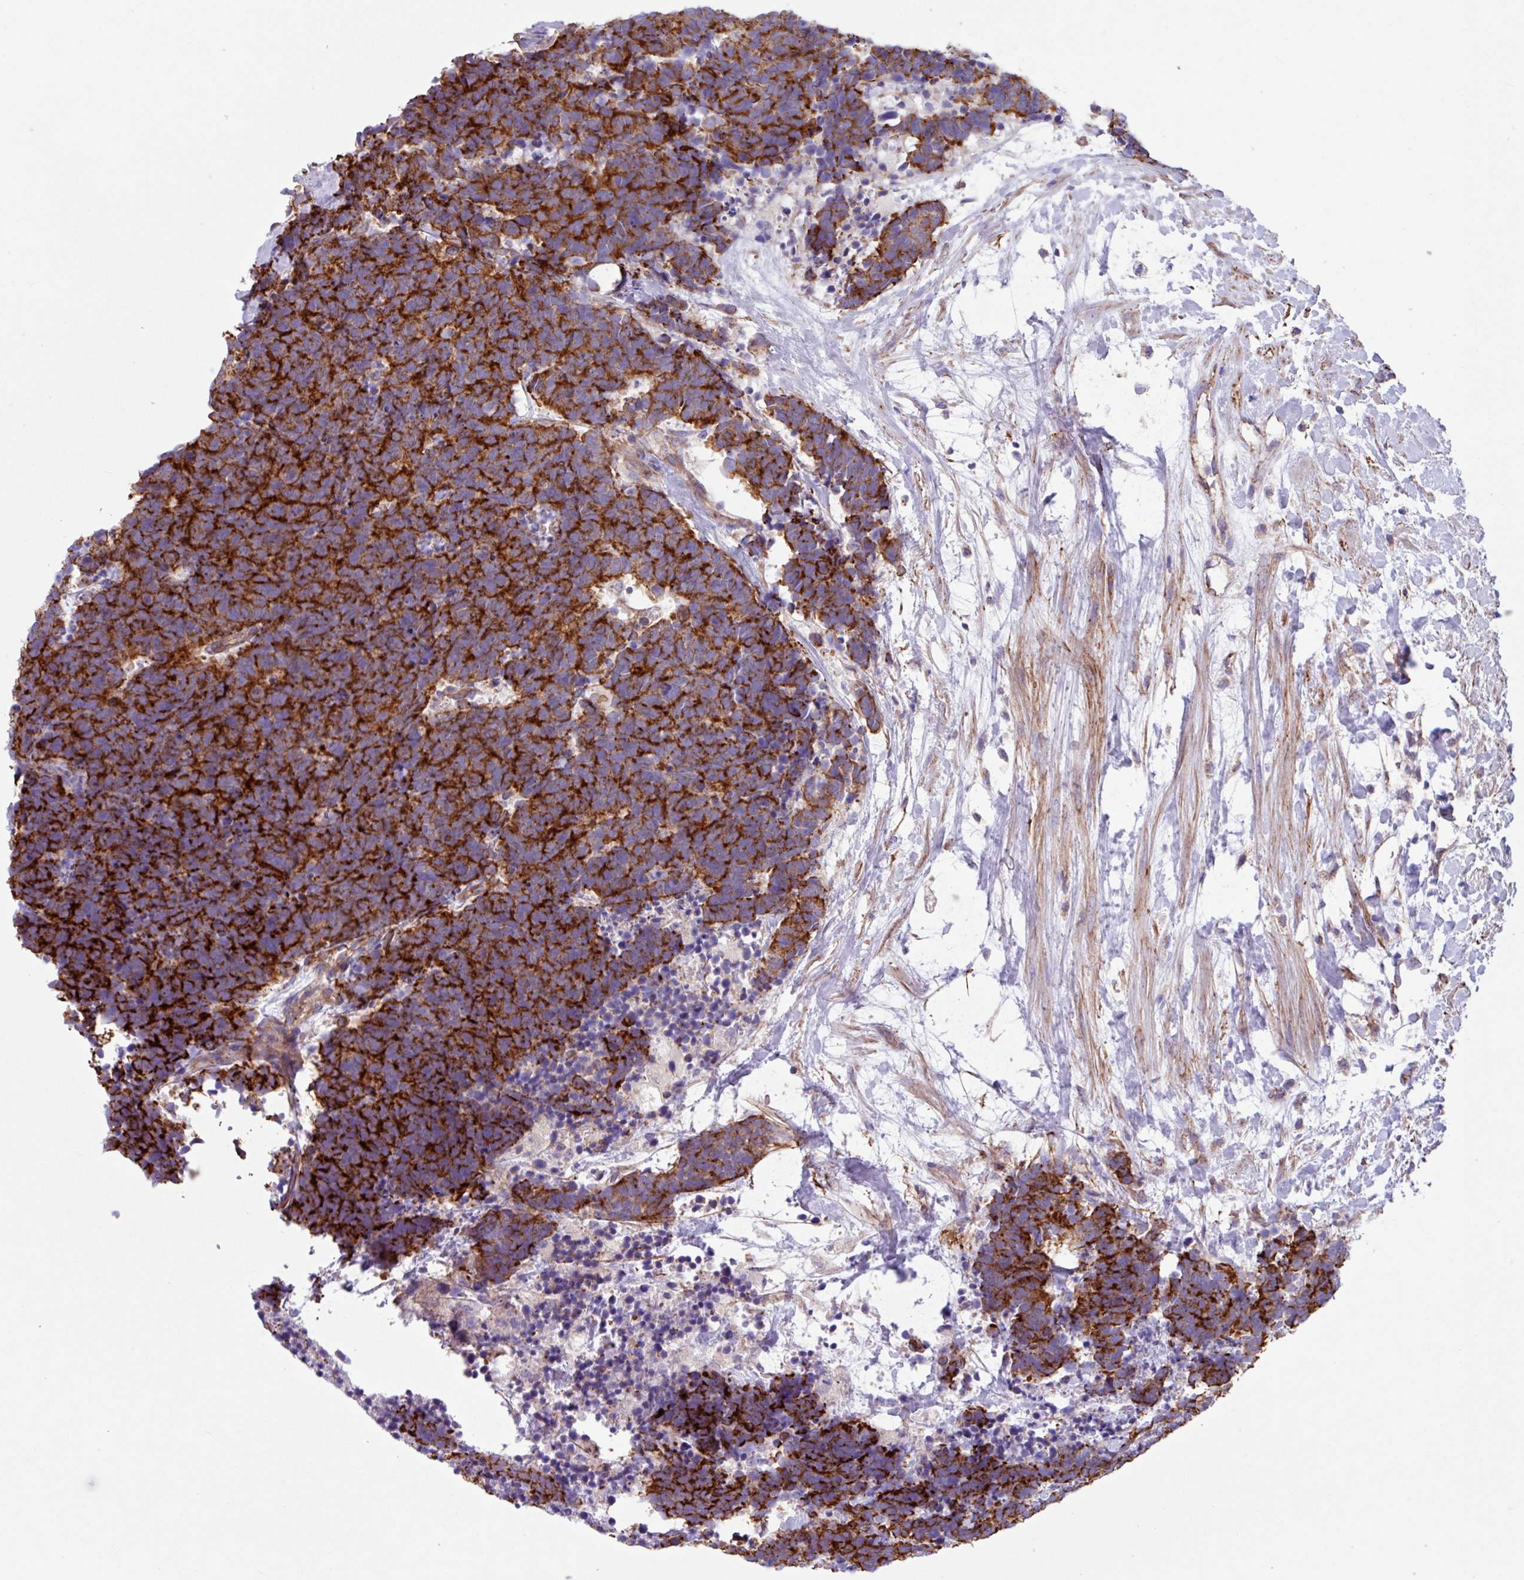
{"staining": {"intensity": "strong", "quantity": ">75%", "location": "cytoplasmic/membranous"}, "tissue": "carcinoid", "cell_type": "Tumor cells", "image_type": "cancer", "snomed": [{"axis": "morphology", "description": "Carcinoma, NOS"}, {"axis": "morphology", "description": "Carcinoid, malignant, NOS"}, {"axis": "topography", "description": "Prostate"}], "caption": "A histopathology image of human carcinoid (malignant) stained for a protein demonstrates strong cytoplasmic/membranous brown staining in tumor cells. The protein of interest is stained brown, and the nuclei are stained in blue (DAB IHC with brightfield microscopy, high magnification).", "gene": "OTULIN", "patient": {"sex": "male", "age": 57}}